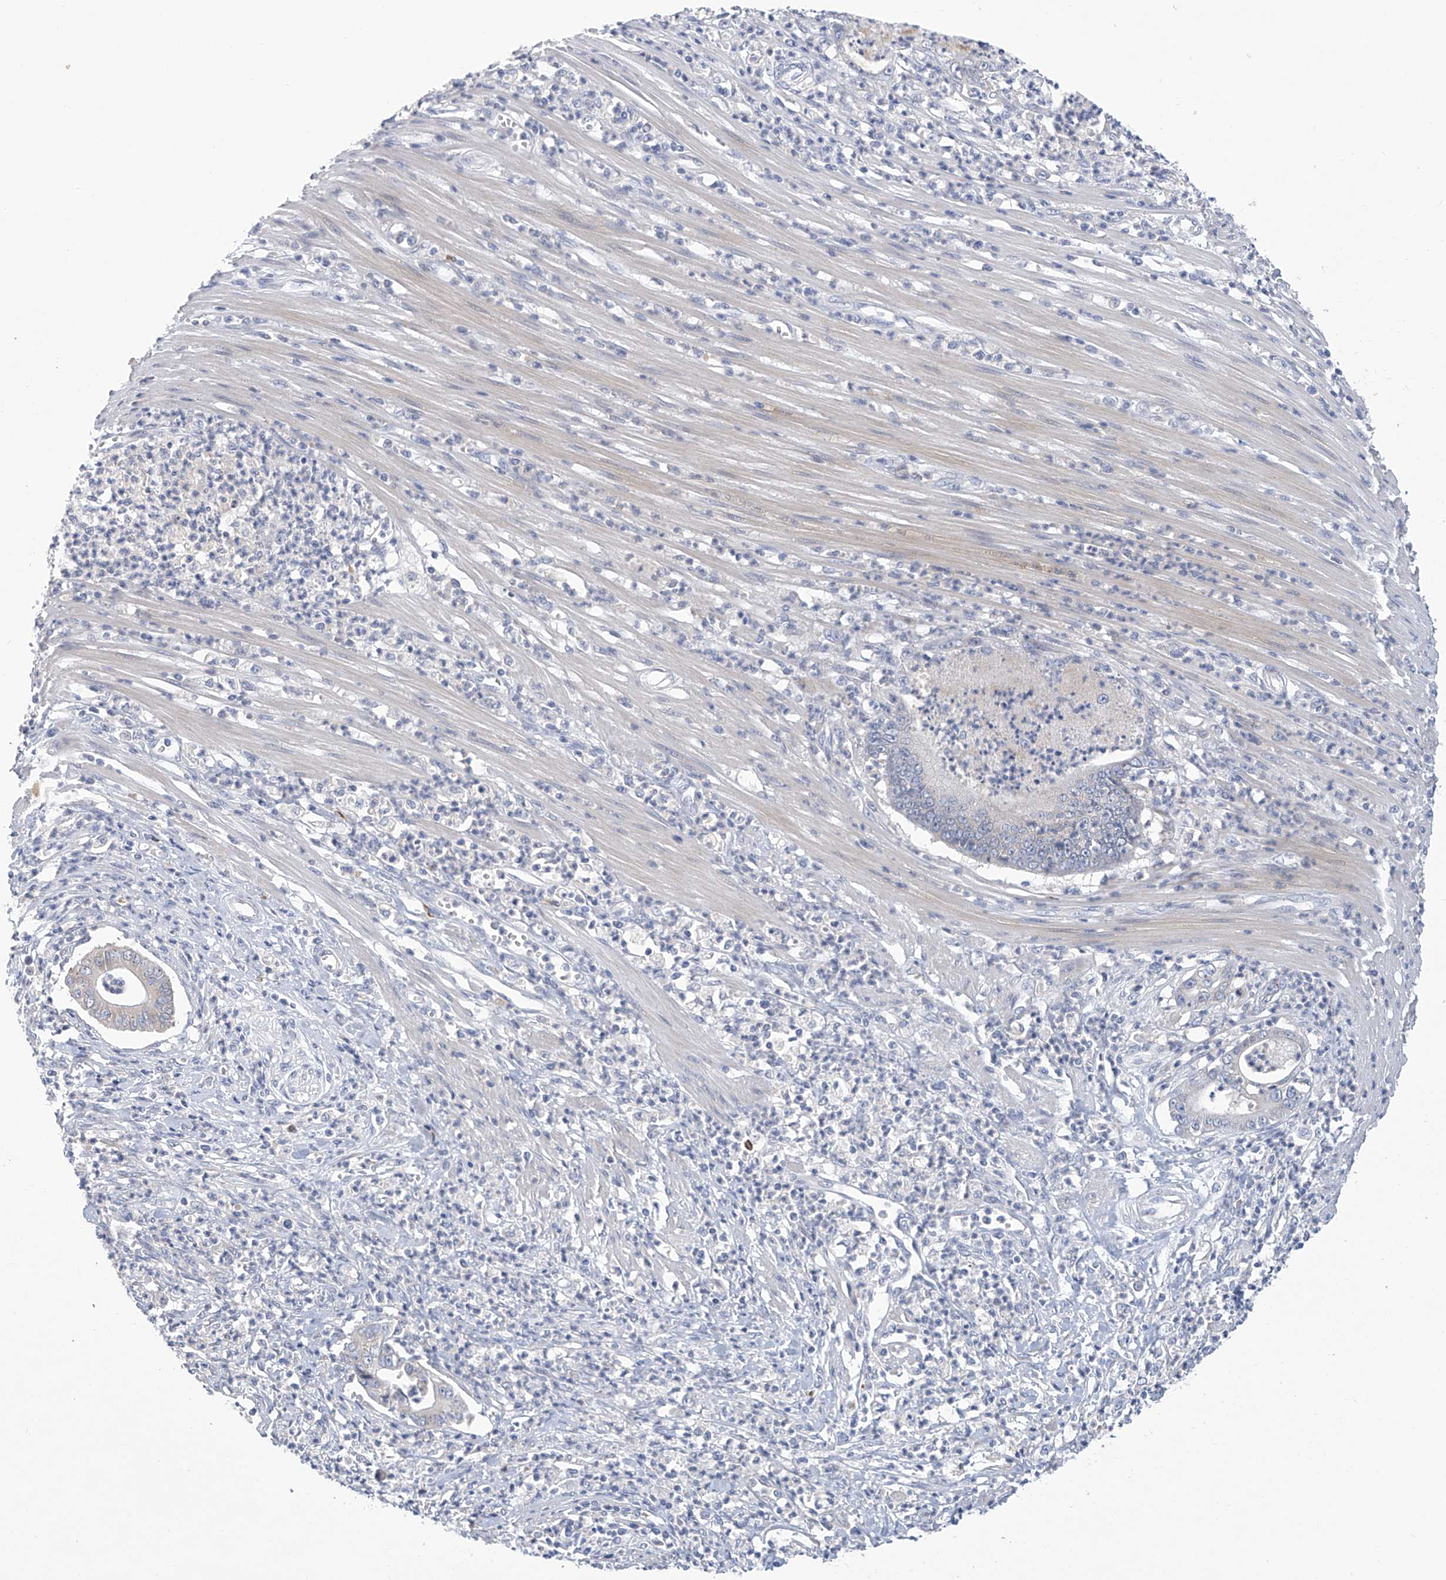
{"staining": {"intensity": "negative", "quantity": "none", "location": "none"}, "tissue": "pancreatic cancer", "cell_type": "Tumor cells", "image_type": "cancer", "snomed": [{"axis": "morphology", "description": "Adenocarcinoma, NOS"}, {"axis": "topography", "description": "Pancreas"}], "caption": "Immunohistochemistry (IHC) of pancreatic cancer reveals no positivity in tumor cells.", "gene": "SLCO4A1", "patient": {"sex": "male", "age": 69}}